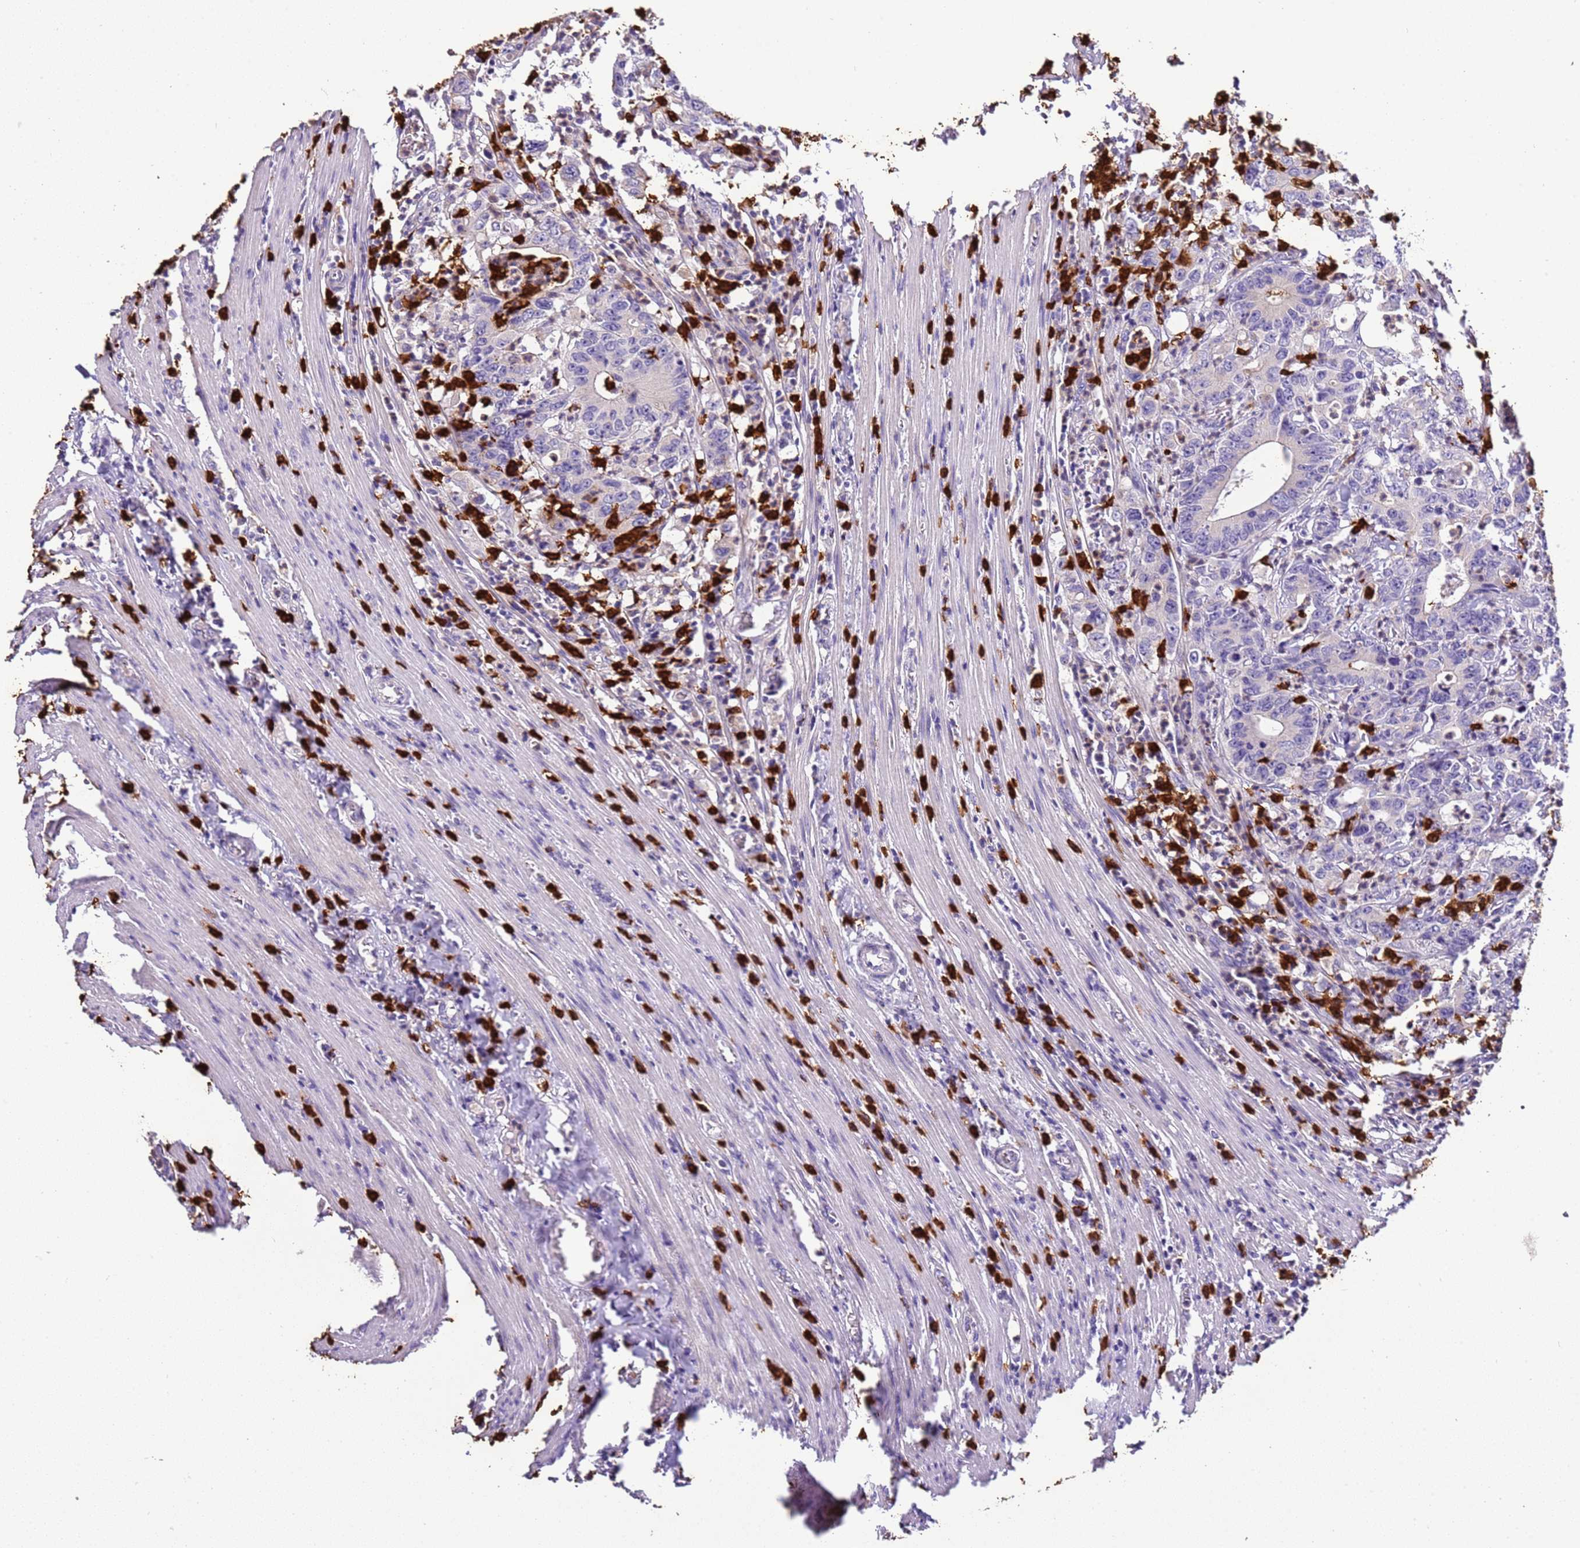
{"staining": {"intensity": "negative", "quantity": "none", "location": "none"}, "tissue": "colorectal cancer", "cell_type": "Tumor cells", "image_type": "cancer", "snomed": [{"axis": "morphology", "description": "Adenocarcinoma, NOS"}, {"axis": "topography", "description": "Colon"}], "caption": "A high-resolution photomicrograph shows immunohistochemistry (IHC) staining of colorectal adenocarcinoma, which displays no significant staining in tumor cells.", "gene": "IL2RG", "patient": {"sex": "female", "age": 75}}